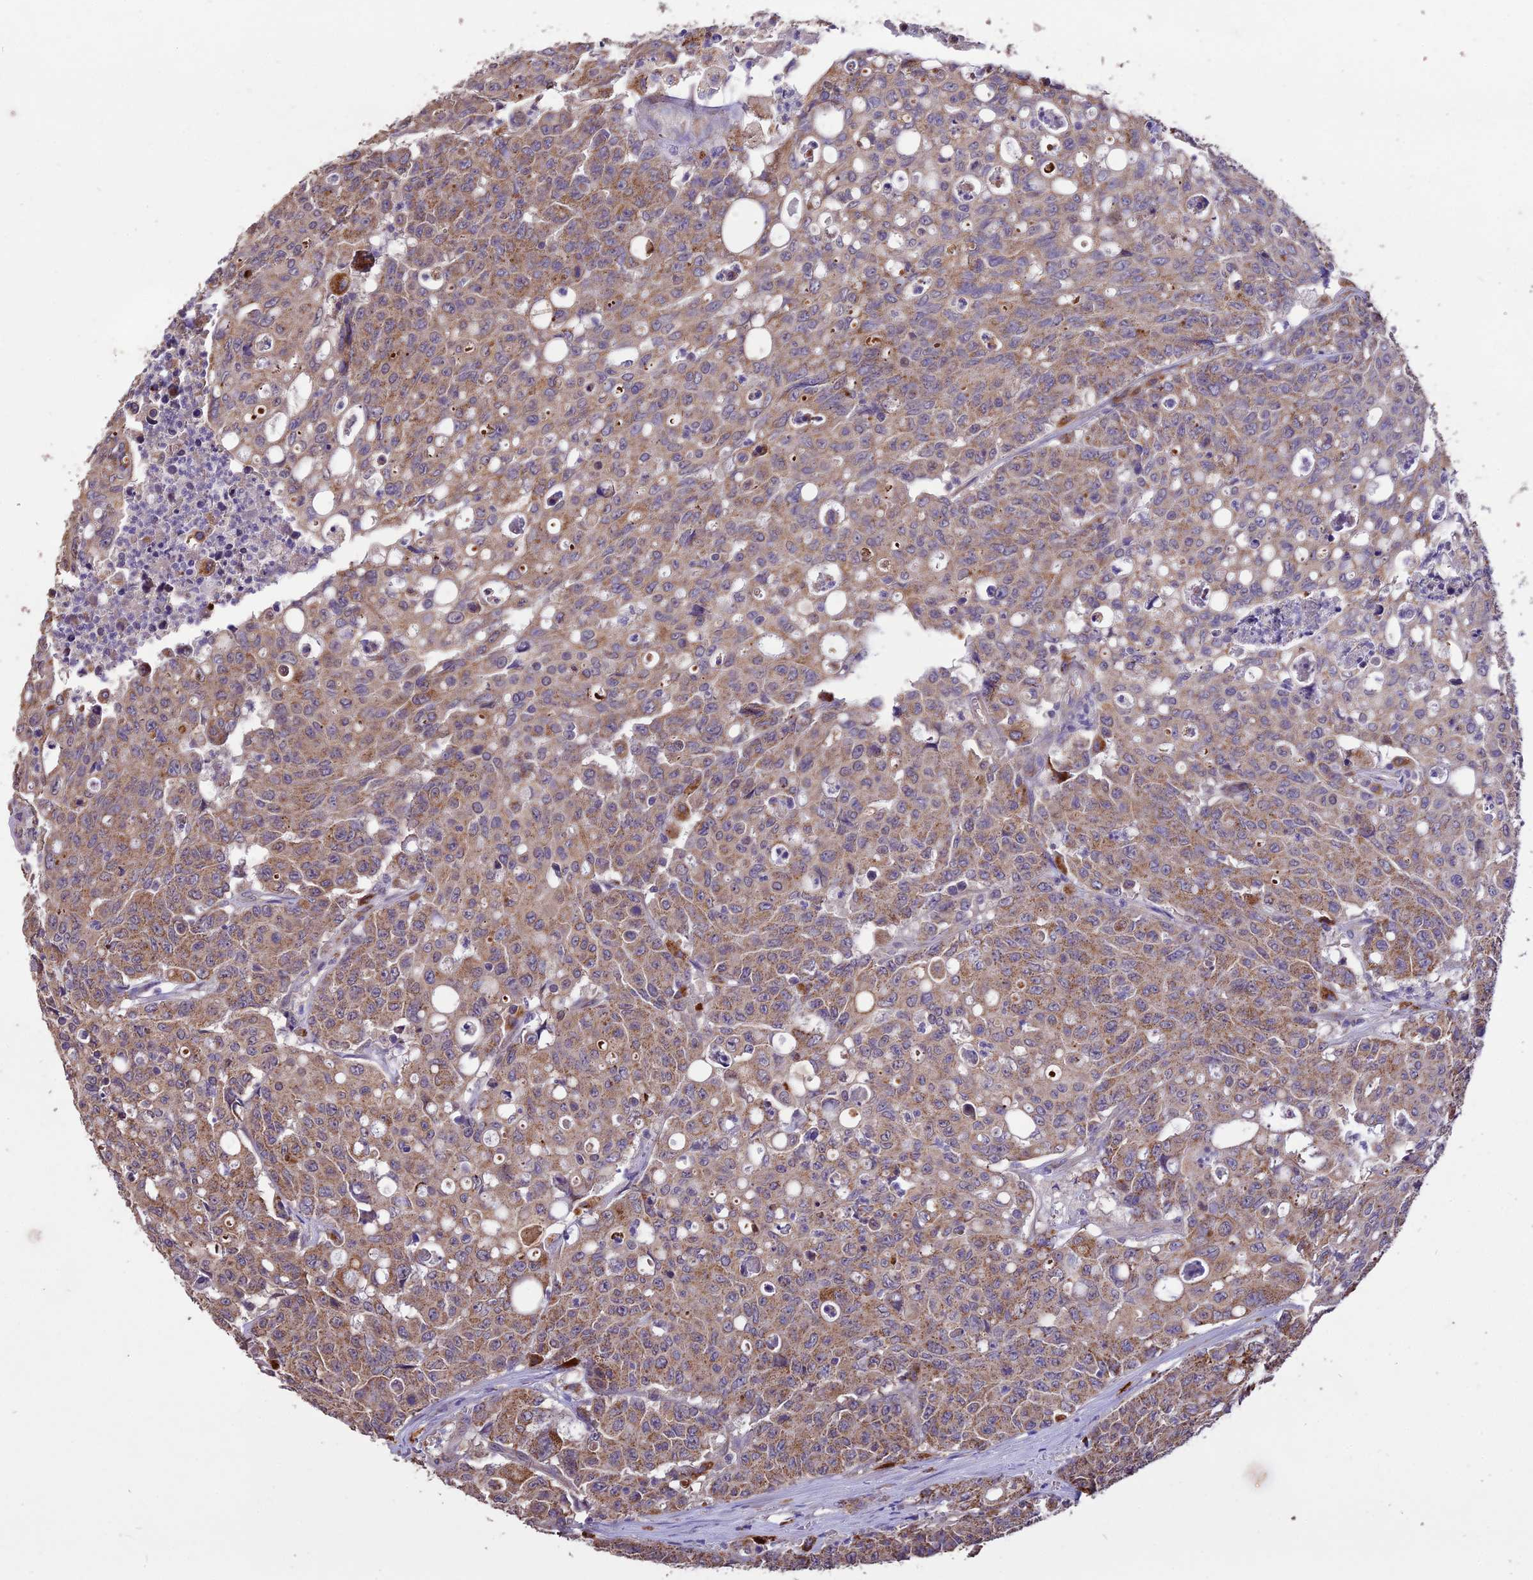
{"staining": {"intensity": "moderate", "quantity": ">75%", "location": "cytoplasmic/membranous"}, "tissue": "colorectal cancer", "cell_type": "Tumor cells", "image_type": "cancer", "snomed": [{"axis": "morphology", "description": "Adenocarcinoma, NOS"}, {"axis": "topography", "description": "Colon"}], "caption": "Adenocarcinoma (colorectal) stained for a protein (brown) reveals moderate cytoplasmic/membranous positive expression in approximately >75% of tumor cells.", "gene": "SDHD", "patient": {"sex": "male", "age": 51}}